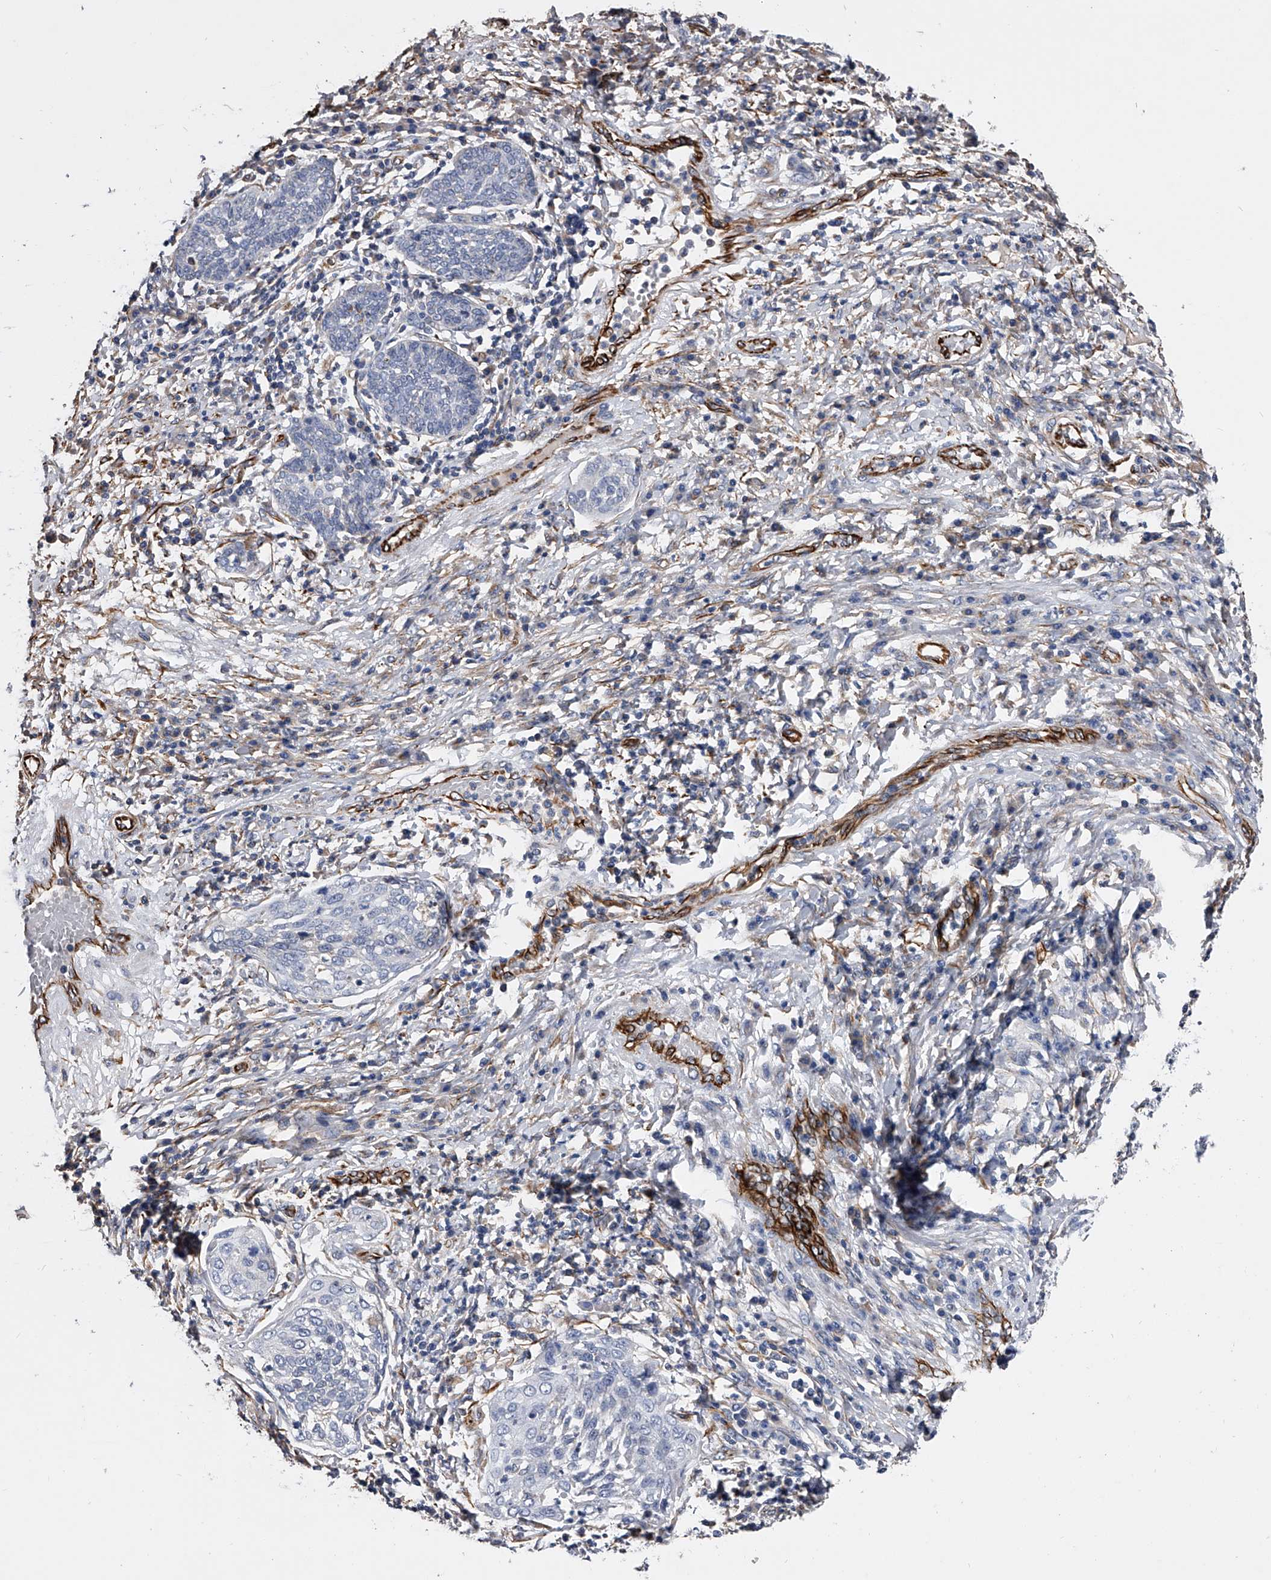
{"staining": {"intensity": "negative", "quantity": "none", "location": "none"}, "tissue": "cervical cancer", "cell_type": "Tumor cells", "image_type": "cancer", "snomed": [{"axis": "morphology", "description": "Squamous cell carcinoma, NOS"}, {"axis": "topography", "description": "Cervix"}], "caption": "This is an immunohistochemistry photomicrograph of human cervical squamous cell carcinoma. There is no staining in tumor cells.", "gene": "EFCAB7", "patient": {"sex": "female", "age": 34}}